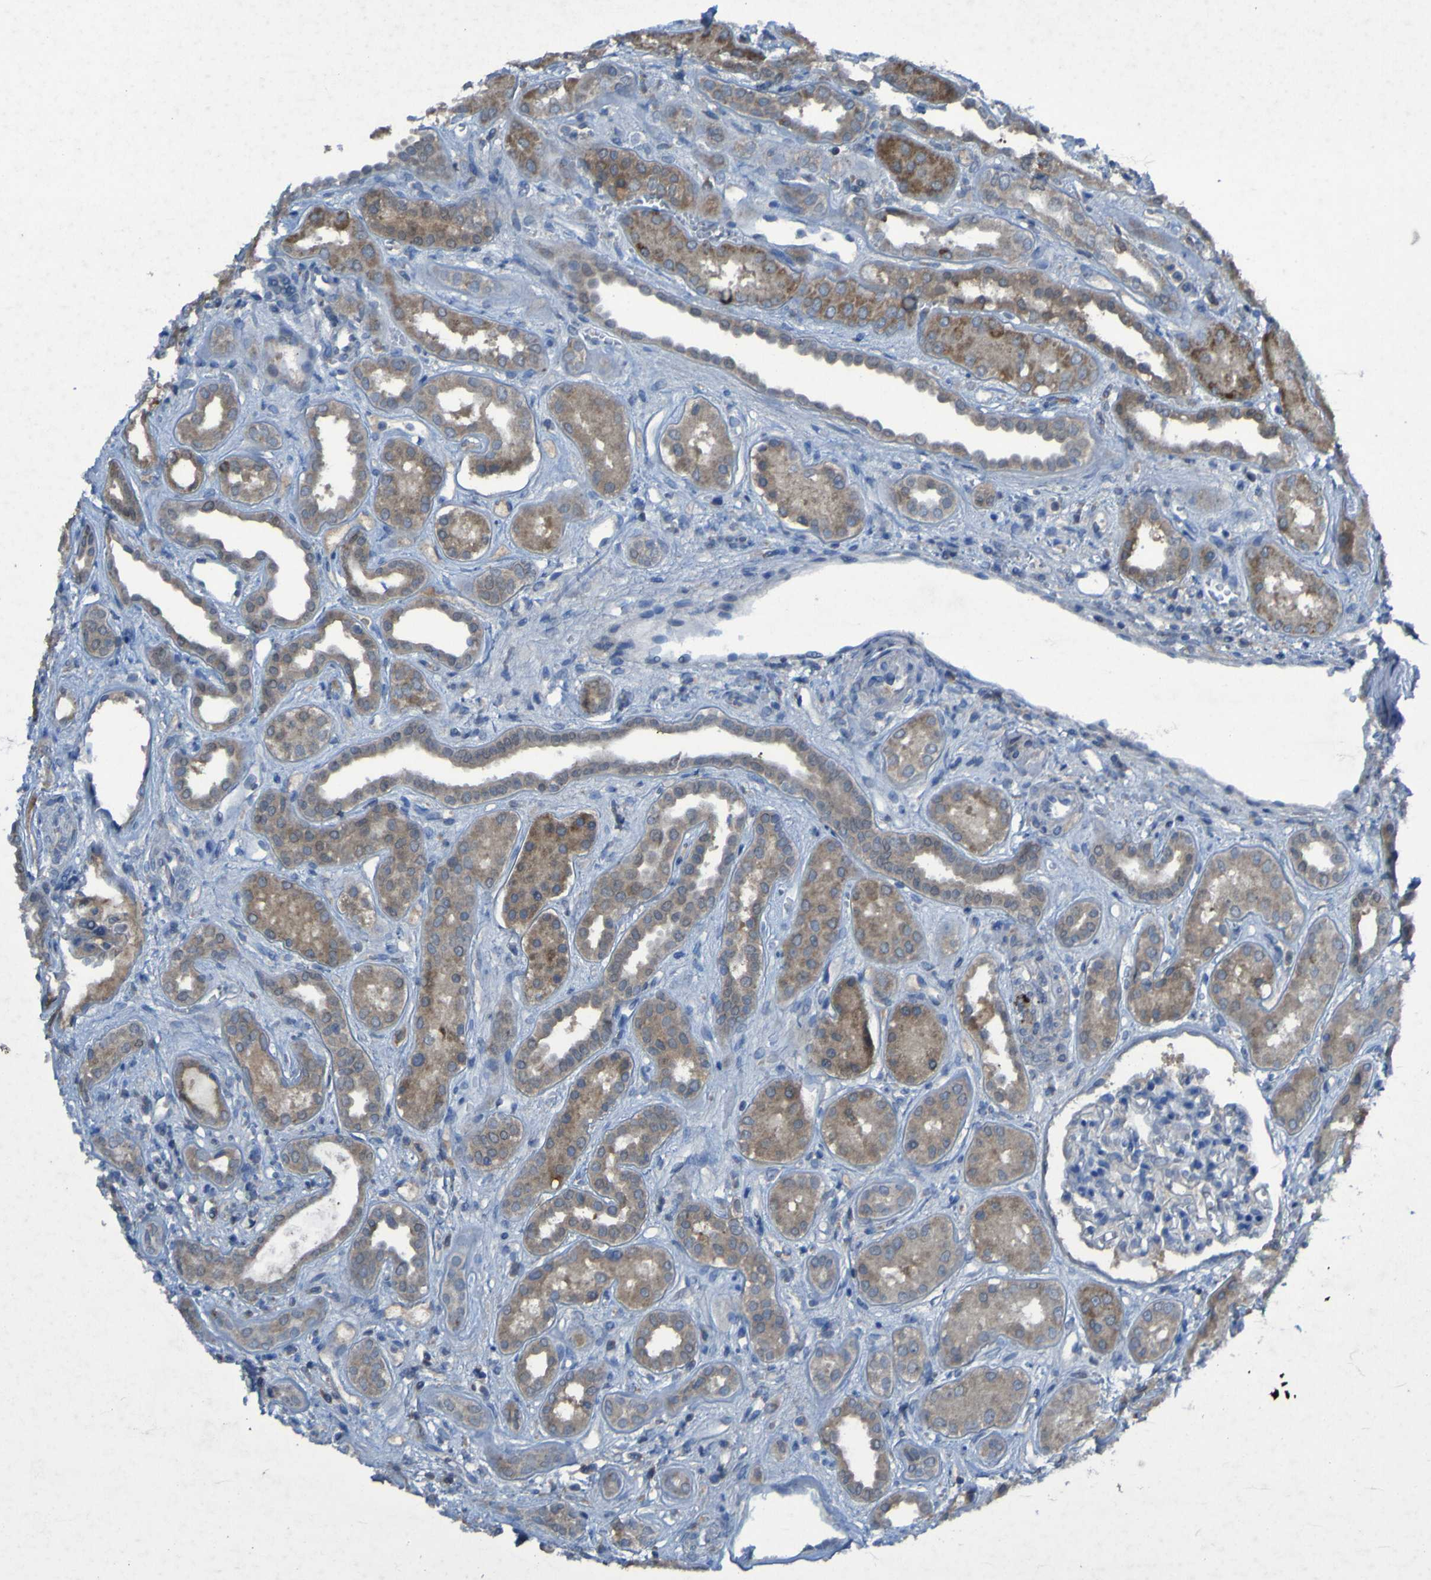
{"staining": {"intensity": "negative", "quantity": "none", "location": "none"}, "tissue": "kidney", "cell_type": "Cells in glomeruli", "image_type": "normal", "snomed": [{"axis": "morphology", "description": "Normal tissue, NOS"}, {"axis": "topography", "description": "Kidney"}], "caption": "High power microscopy micrograph of an IHC histopathology image of normal kidney, revealing no significant expression in cells in glomeruli. (DAB immunohistochemistry with hematoxylin counter stain).", "gene": "SGK2", "patient": {"sex": "male", "age": 59}}